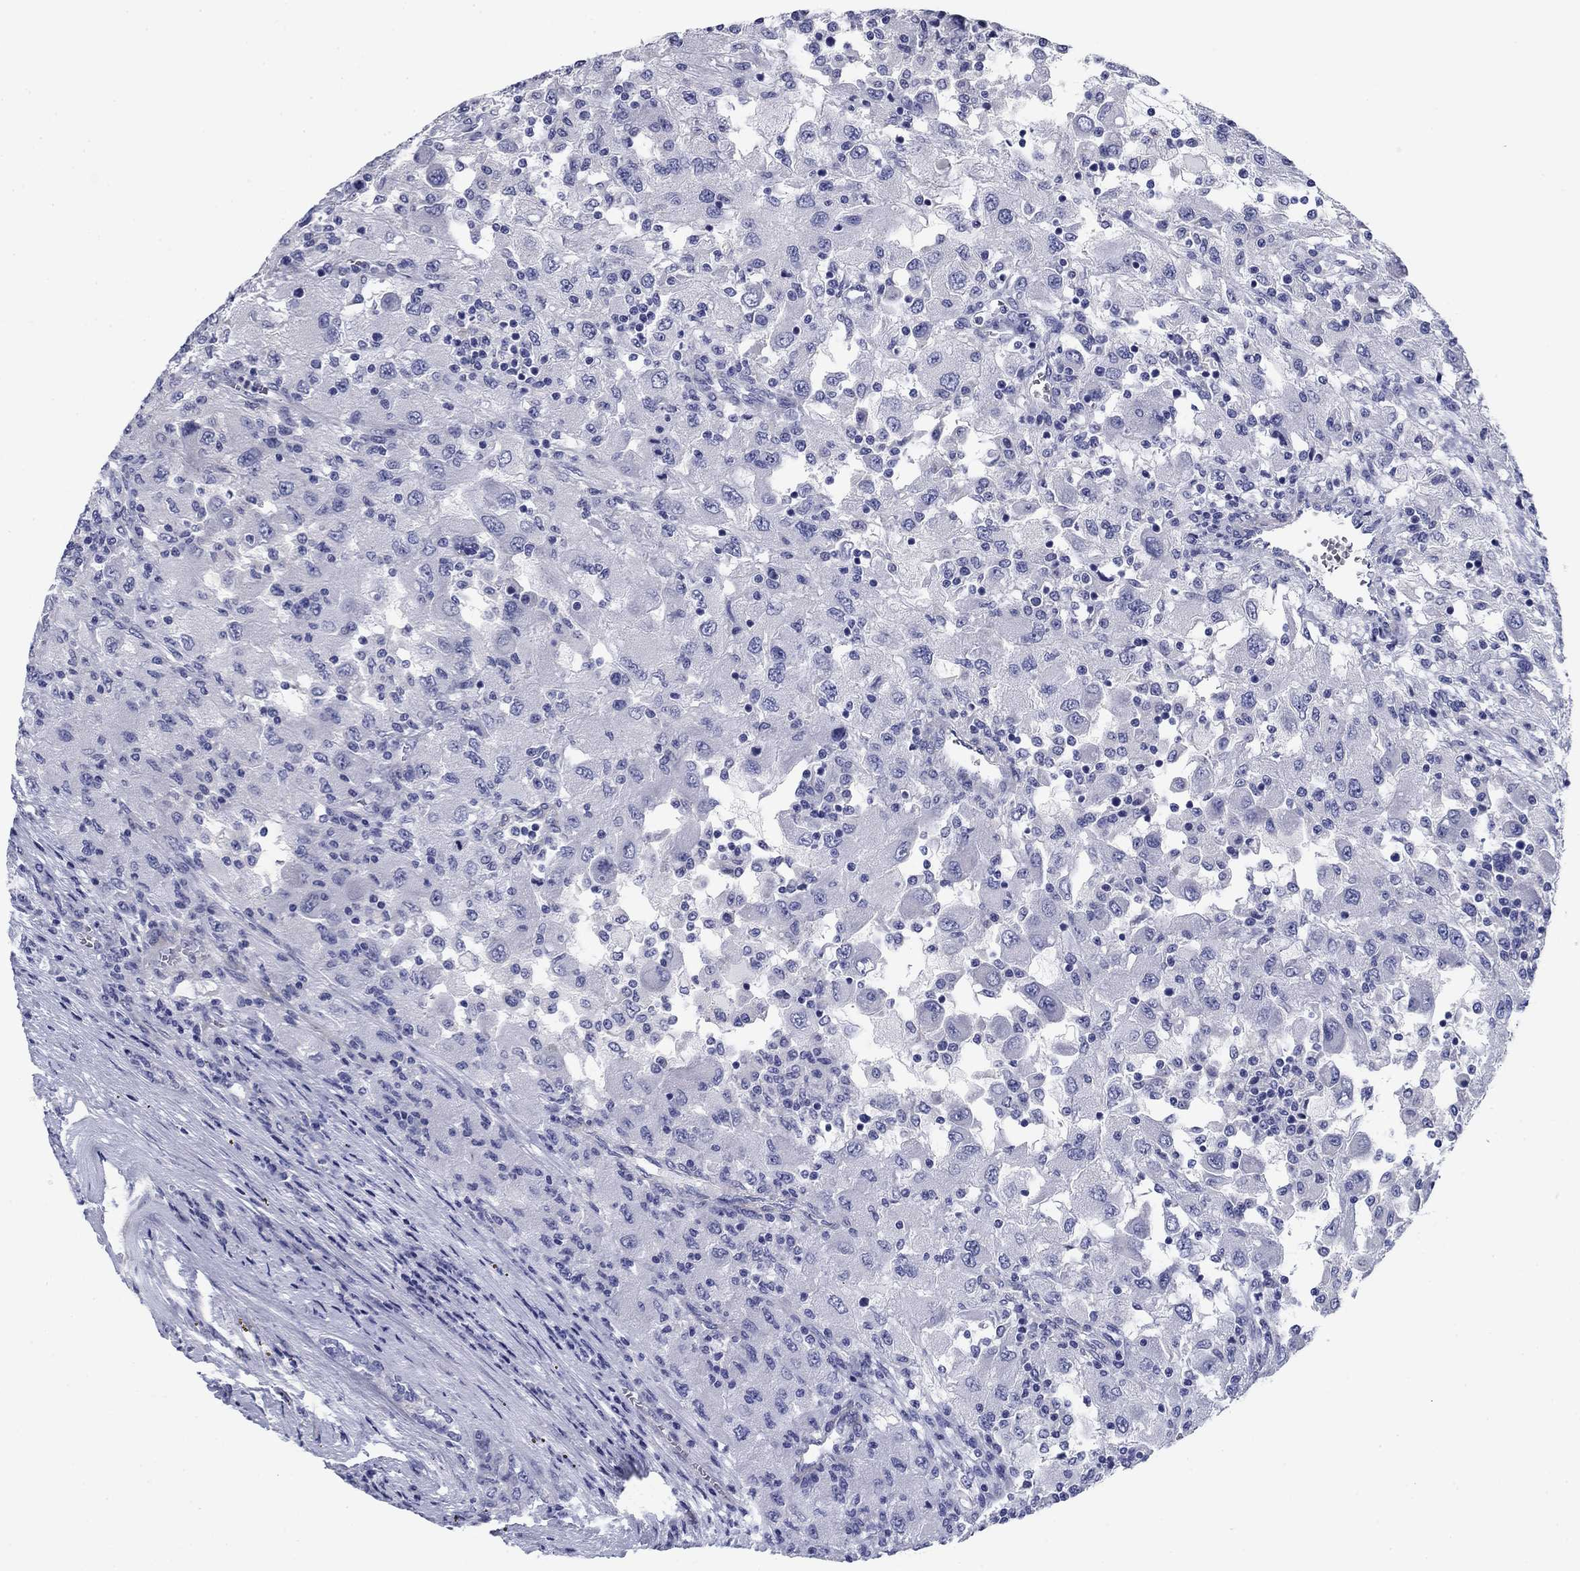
{"staining": {"intensity": "negative", "quantity": "none", "location": "none"}, "tissue": "renal cancer", "cell_type": "Tumor cells", "image_type": "cancer", "snomed": [{"axis": "morphology", "description": "Adenocarcinoma, NOS"}, {"axis": "topography", "description": "Kidney"}], "caption": "Micrograph shows no significant protein positivity in tumor cells of adenocarcinoma (renal). Brightfield microscopy of IHC stained with DAB (3,3'-diaminobenzidine) (brown) and hematoxylin (blue), captured at high magnification.", "gene": "PRKCG", "patient": {"sex": "female", "age": 67}}